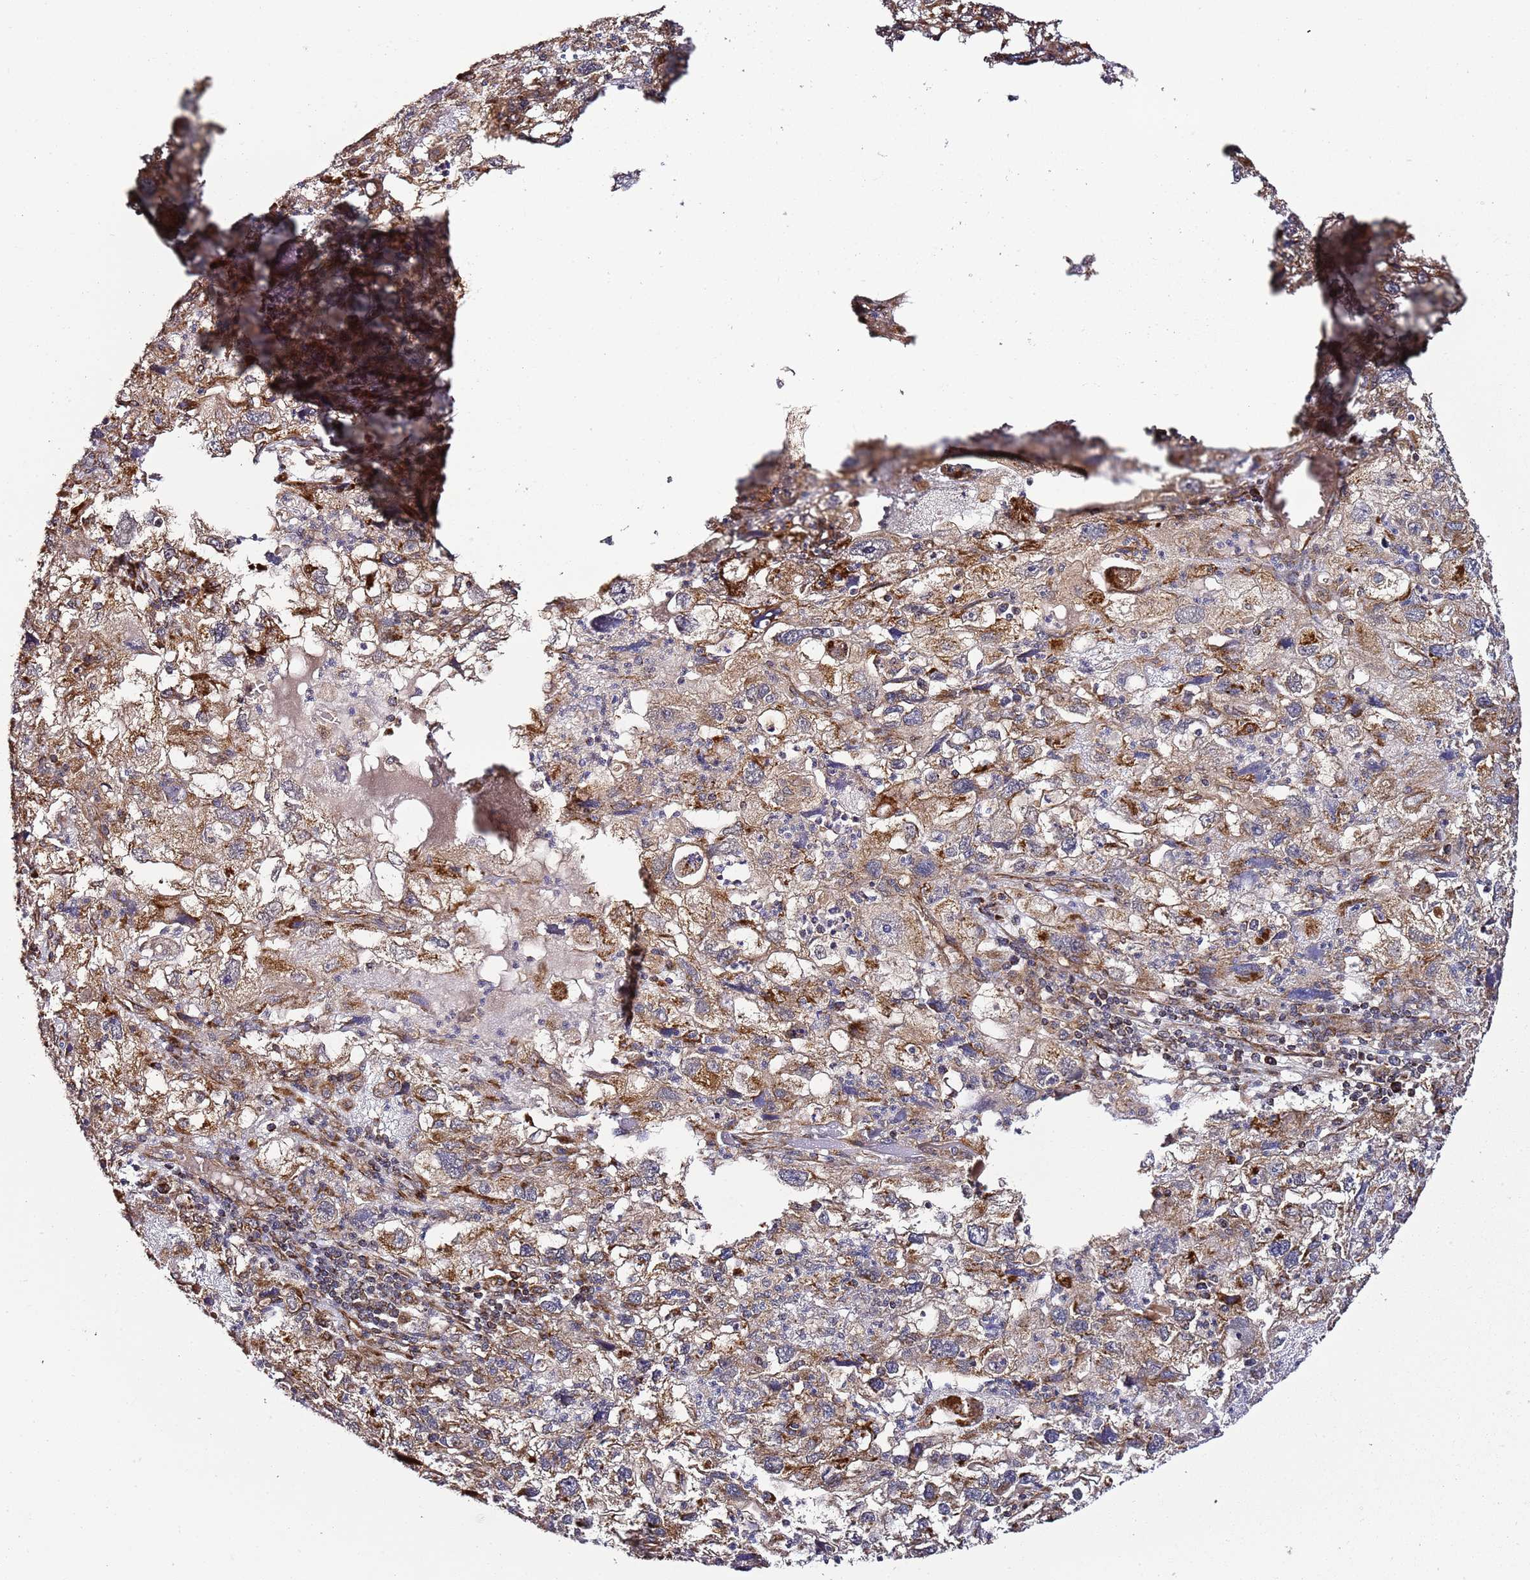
{"staining": {"intensity": "moderate", "quantity": ">75%", "location": "cytoplasmic/membranous"}, "tissue": "endometrial cancer", "cell_type": "Tumor cells", "image_type": "cancer", "snomed": [{"axis": "morphology", "description": "Adenocarcinoma, NOS"}, {"axis": "topography", "description": "Endometrium"}], "caption": "A brown stain highlights moderate cytoplasmic/membranous positivity of a protein in human endometrial cancer tumor cells. The staining was performed using DAB (3,3'-diaminobenzidine) to visualize the protein expression in brown, while the nuclei were stained in blue with hematoxylin (Magnification: 20x).", "gene": "TM2D2", "patient": {"sex": "female", "age": 49}}